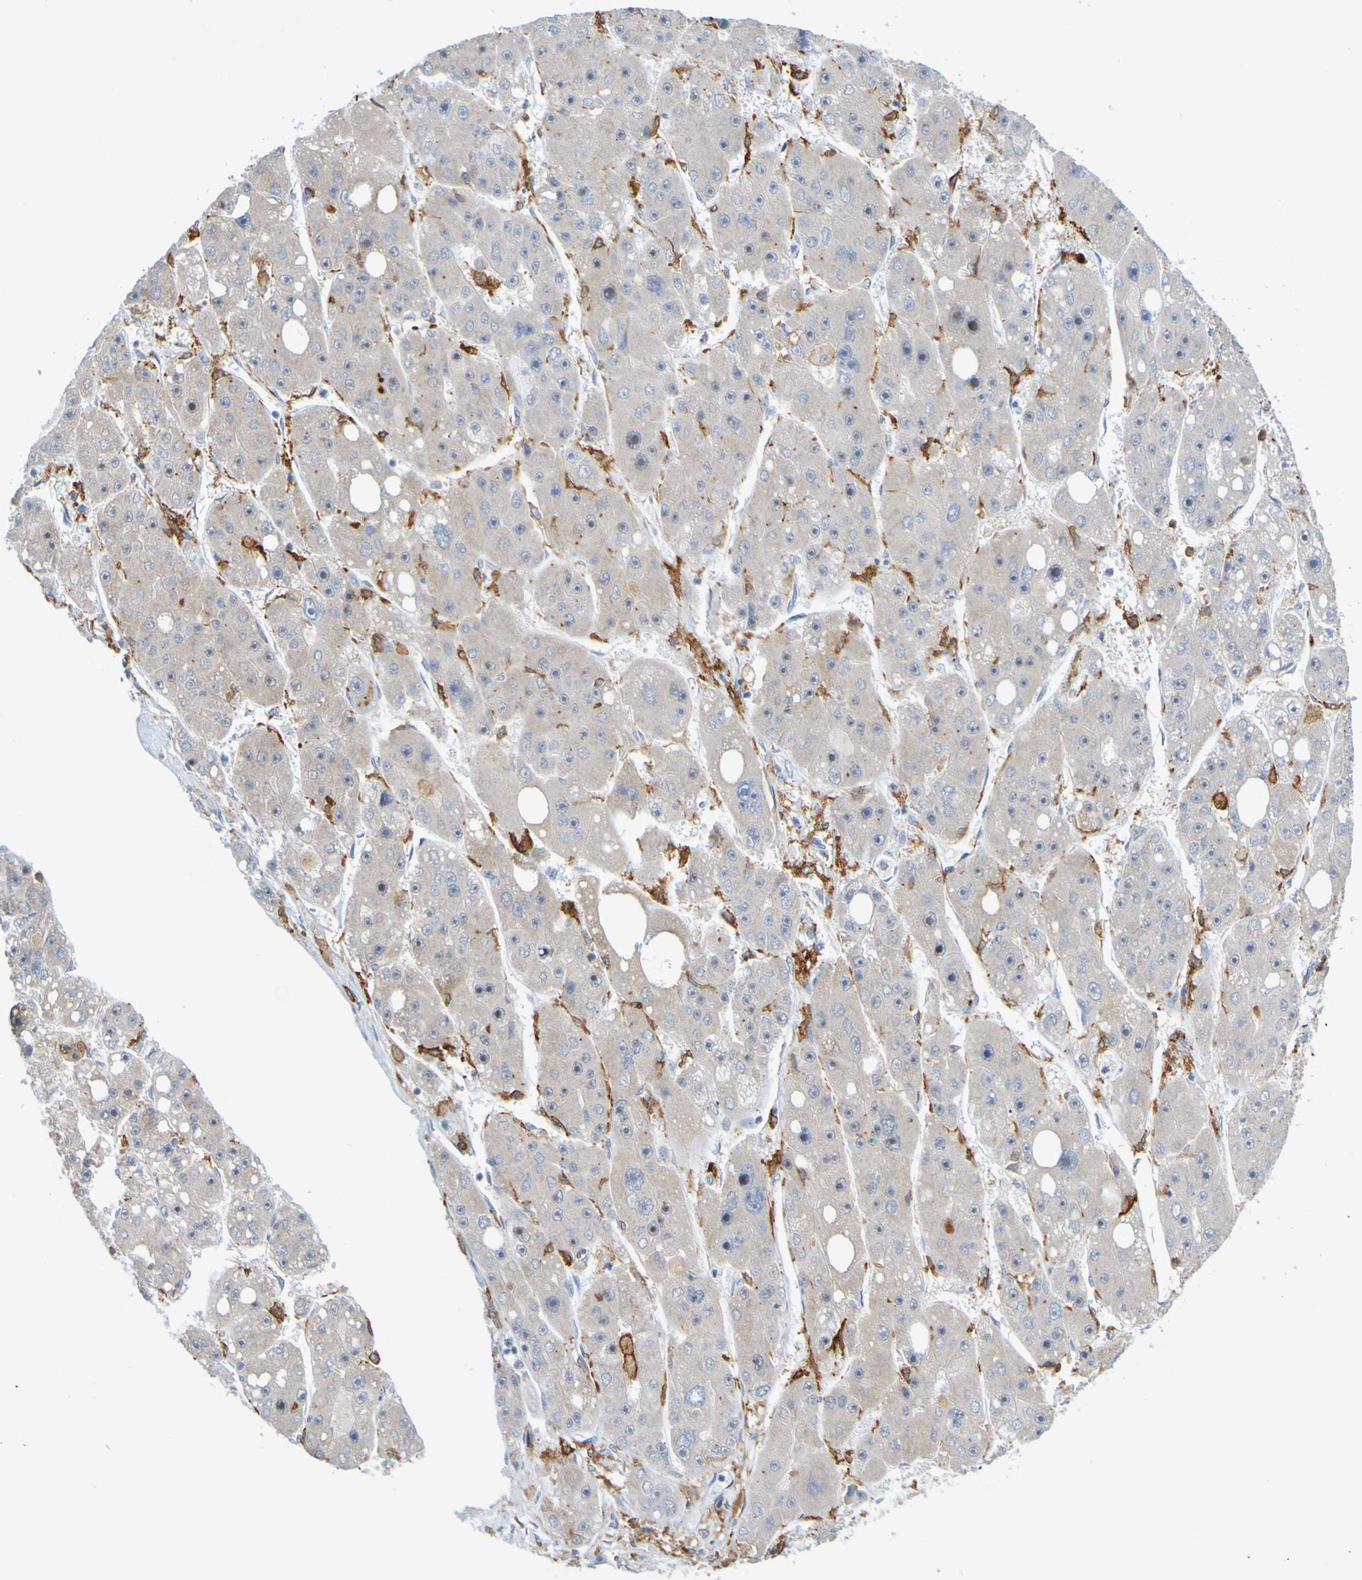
{"staining": {"intensity": "weak", "quantity": ">75%", "location": "cytoplasmic/membranous"}, "tissue": "liver cancer", "cell_type": "Tumor cells", "image_type": "cancer", "snomed": [{"axis": "morphology", "description": "Carcinoma, Hepatocellular, NOS"}, {"axis": "topography", "description": "Liver"}], "caption": "IHC of human hepatocellular carcinoma (liver) displays low levels of weak cytoplasmic/membranous positivity in approximately >75% of tumor cells.", "gene": "LILRB5", "patient": {"sex": "female", "age": 61}}